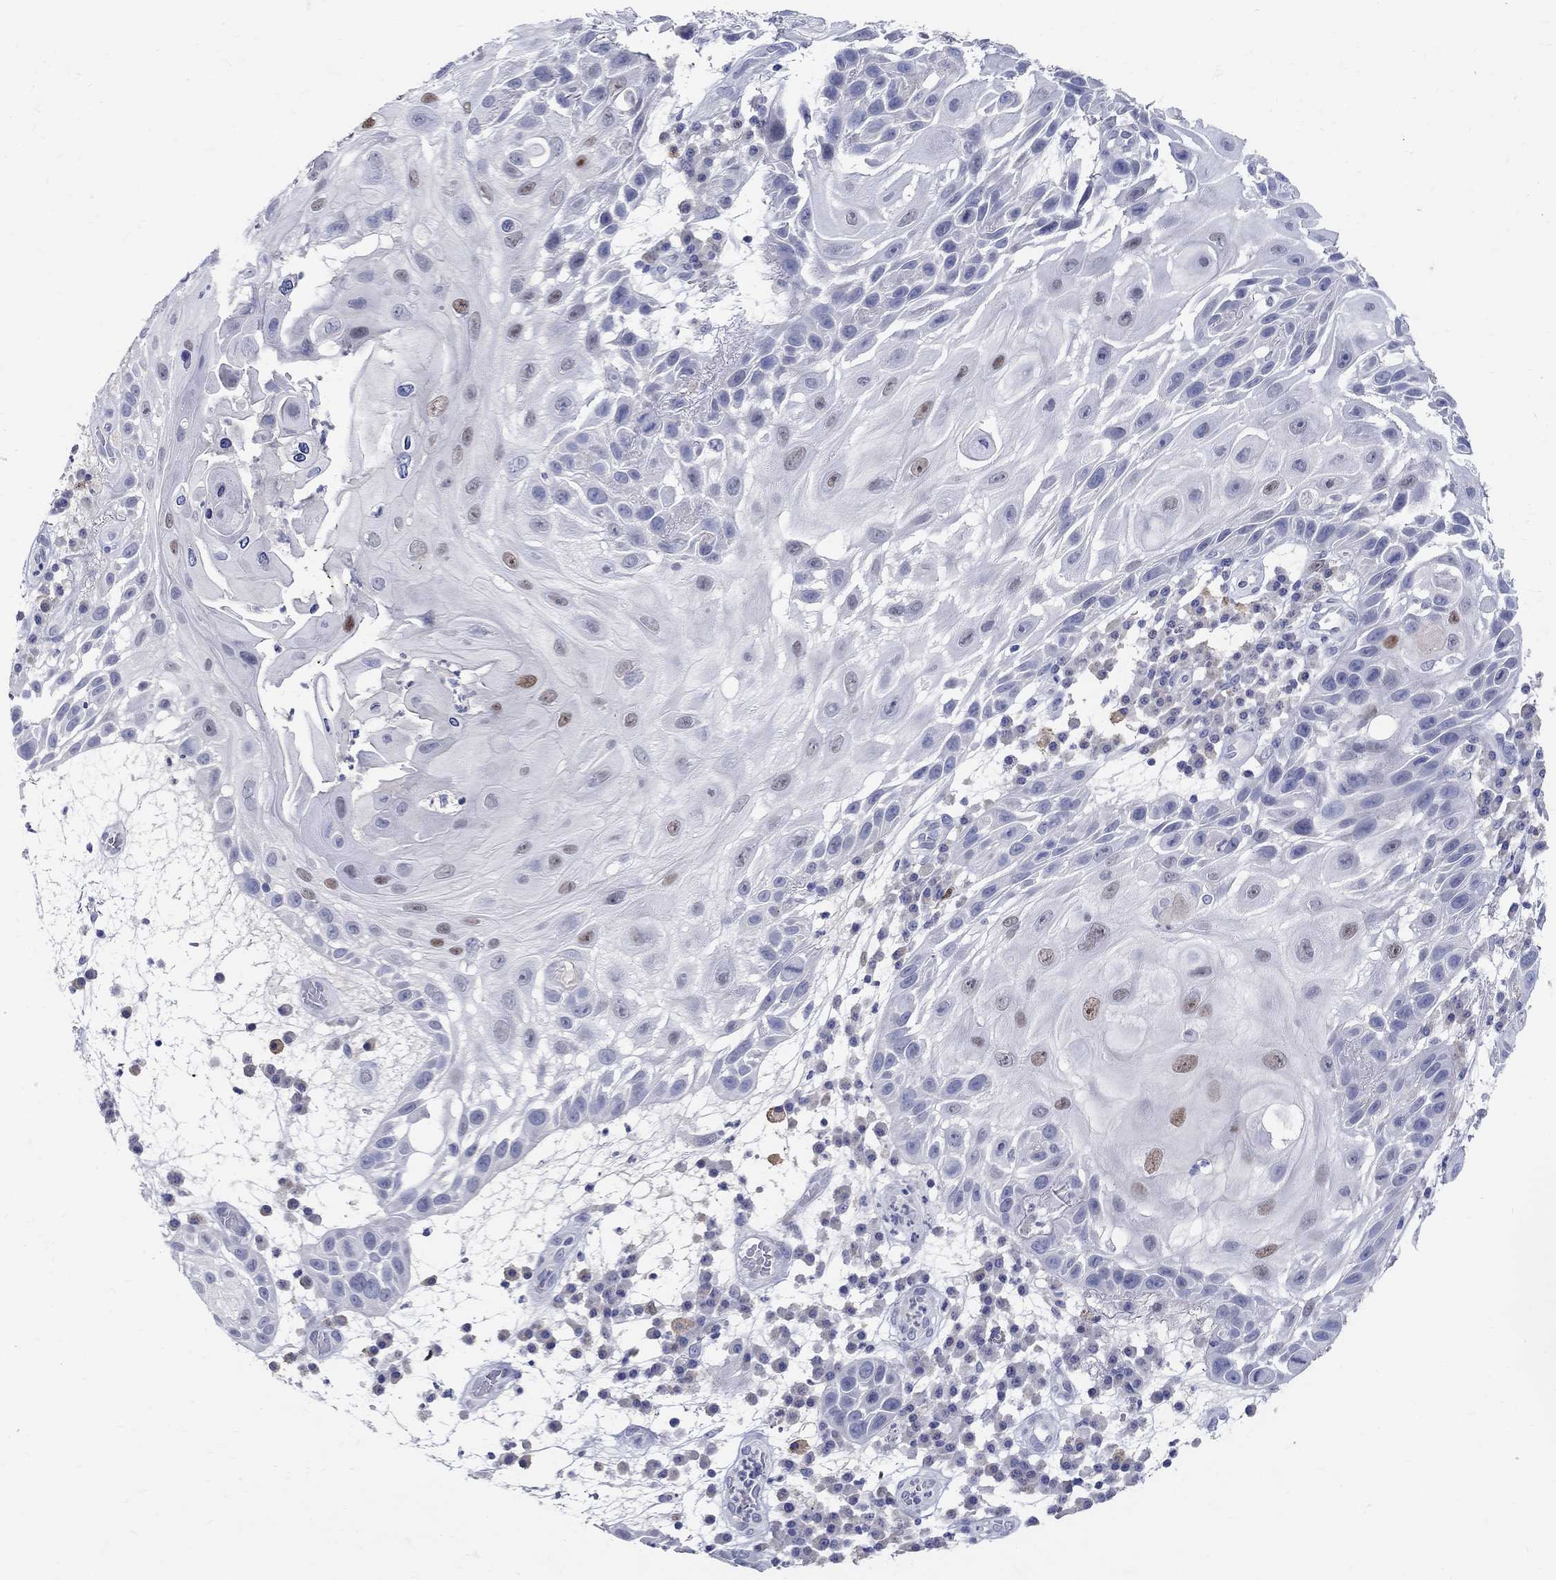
{"staining": {"intensity": "weak", "quantity": "<25%", "location": "nuclear"}, "tissue": "skin cancer", "cell_type": "Tumor cells", "image_type": "cancer", "snomed": [{"axis": "morphology", "description": "Normal tissue, NOS"}, {"axis": "morphology", "description": "Squamous cell carcinoma, NOS"}, {"axis": "topography", "description": "Skin"}], "caption": "There is no significant expression in tumor cells of skin squamous cell carcinoma.", "gene": "SOX2", "patient": {"sex": "male", "age": 79}}